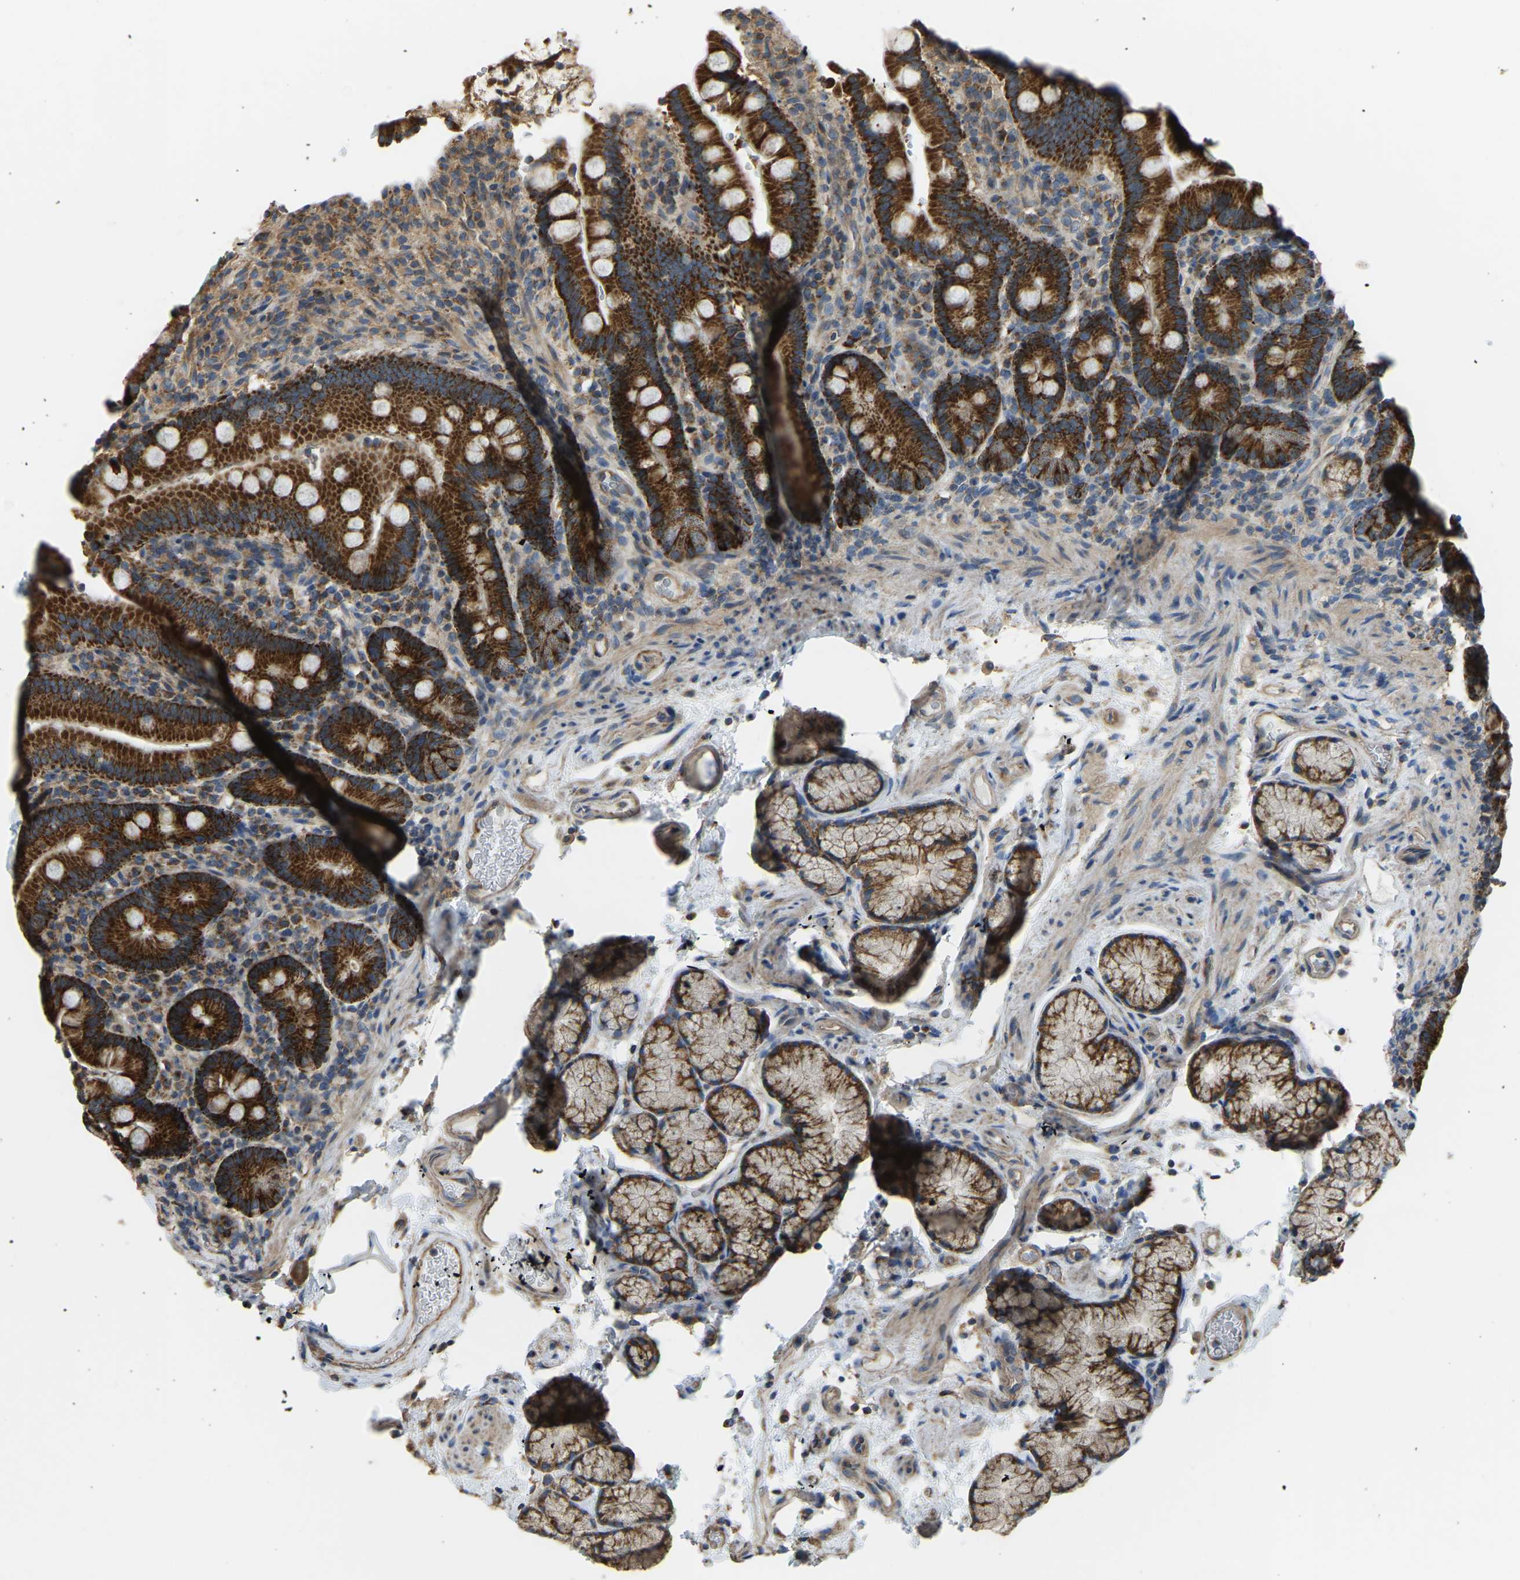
{"staining": {"intensity": "strong", "quantity": ">75%", "location": "cytoplasmic/membranous"}, "tissue": "duodenum", "cell_type": "Glandular cells", "image_type": "normal", "snomed": [{"axis": "morphology", "description": "Normal tissue, NOS"}, {"axis": "topography", "description": "Small intestine, NOS"}], "caption": "Approximately >75% of glandular cells in normal human duodenum reveal strong cytoplasmic/membranous protein staining as visualized by brown immunohistochemical staining.", "gene": "PSMD7", "patient": {"sex": "female", "age": 71}}